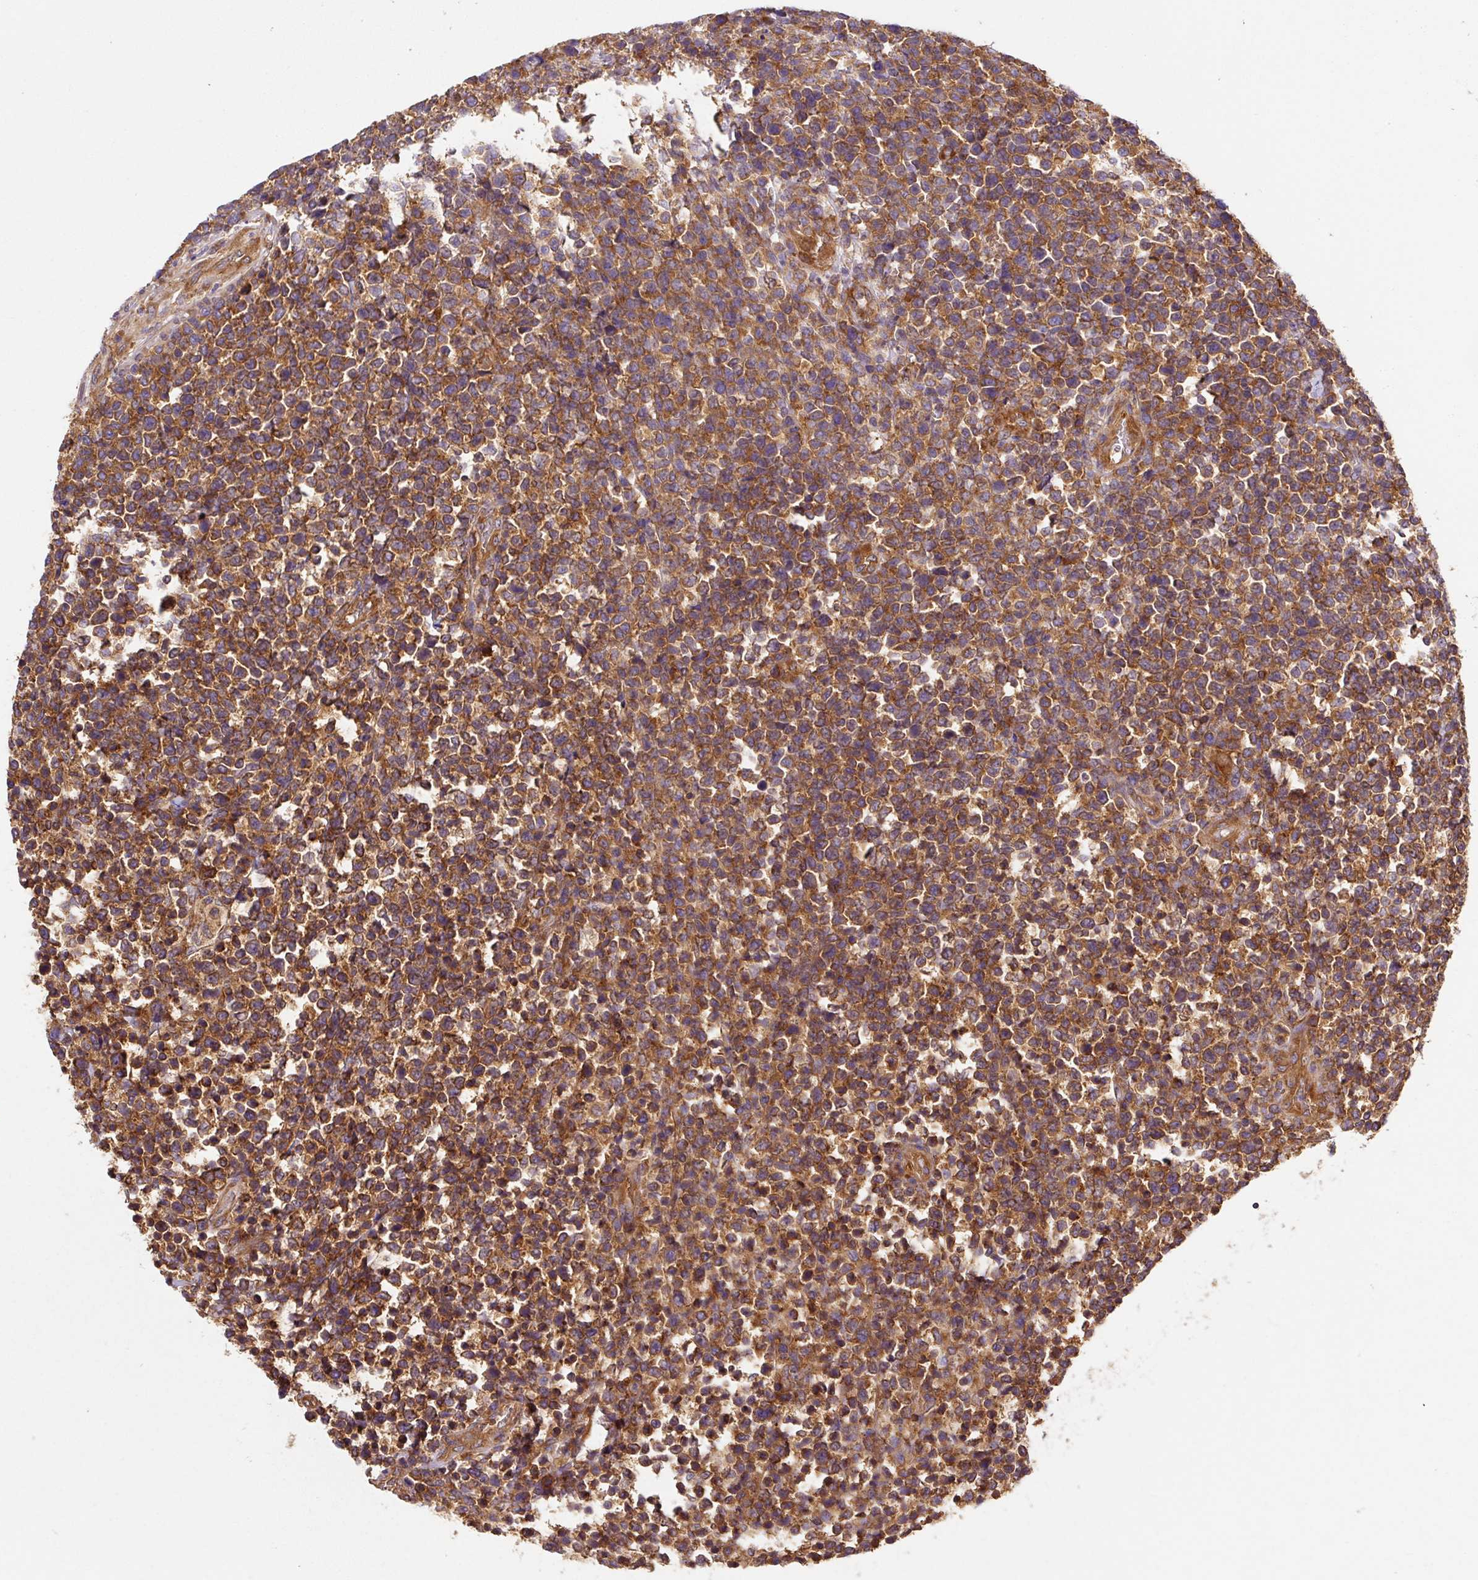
{"staining": {"intensity": "moderate", "quantity": ">75%", "location": "cytoplasmic/membranous"}, "tissue": "lymphoma", "cell_type": "Tumor cells", "image_type": "cancer", "snomed": [{"axis": "morphology", "description": "Malignant lymphoma, non-Hodgkin's type, High grade"}, {"axis": "topography", "description": "Soft tissue"}], "caption": "Immunohistochemical staining of human lymphoma exhibits medium levels of moderate cytoplasmic/membranous protein positivity in approximately >75% of tumor cells. (brown staining indicates protein expression, while blue staining denotes nuclei).", "gene": "EIF2S2", "patient": {"sex": "female", "age": 56}}